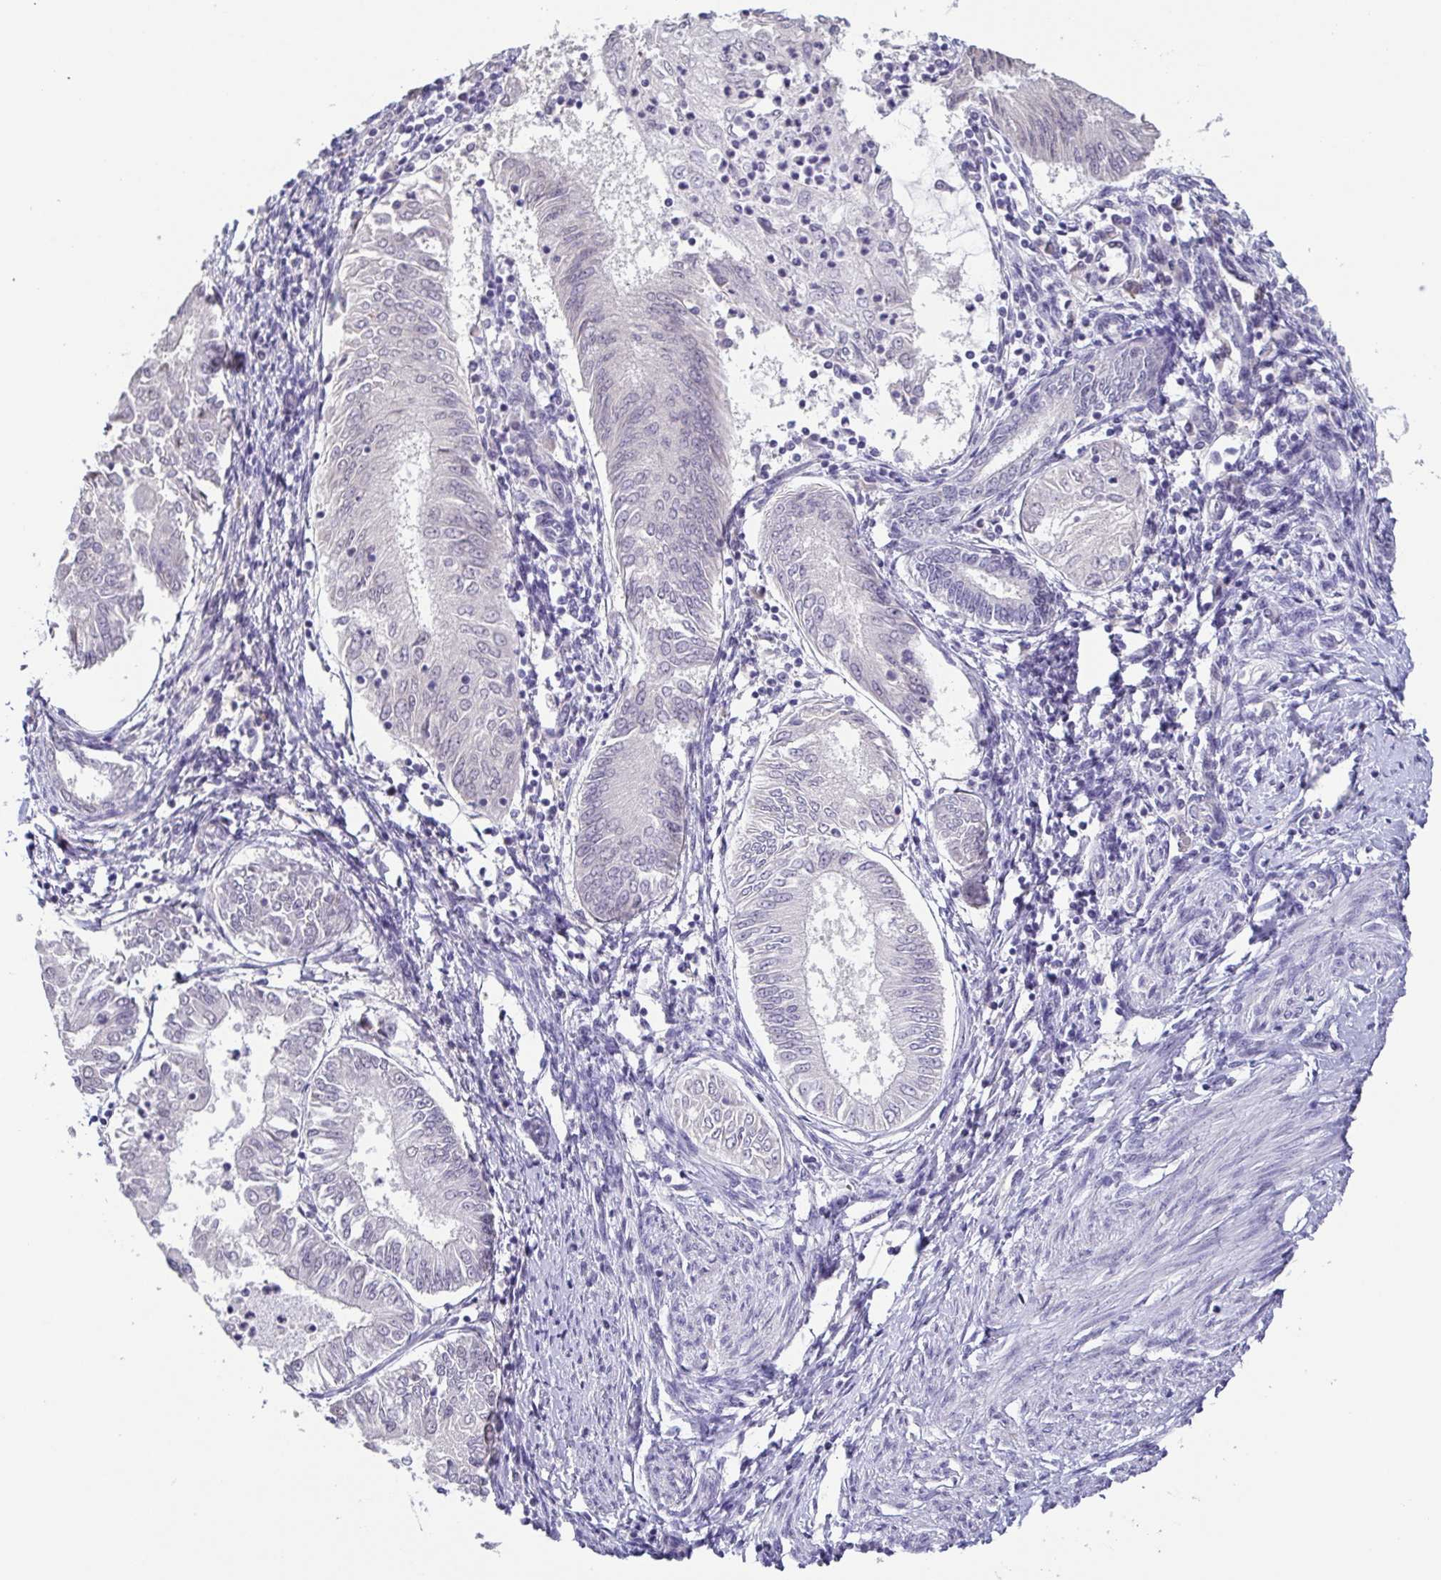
{"staining": {"intensity": "negative", "quantity": "none", "location": "none"}, "tissue": "endometrial cancer", "cell_type": "Tumor cells", "image_type": "cancer", "snomed": [{"axis": "morphology", "description": "Adenocarcinoma, NOS"}, {"axis": "topography", "description": "Endometrium"}], "caption": "Immunohistochemistry micrograph of human adenocarcinoma (endometrial) stained for a protein (brown), which reveals no expression in tumor cells.", "gene": "NEFH", "patient": {"sex": "female", "age": 68}}